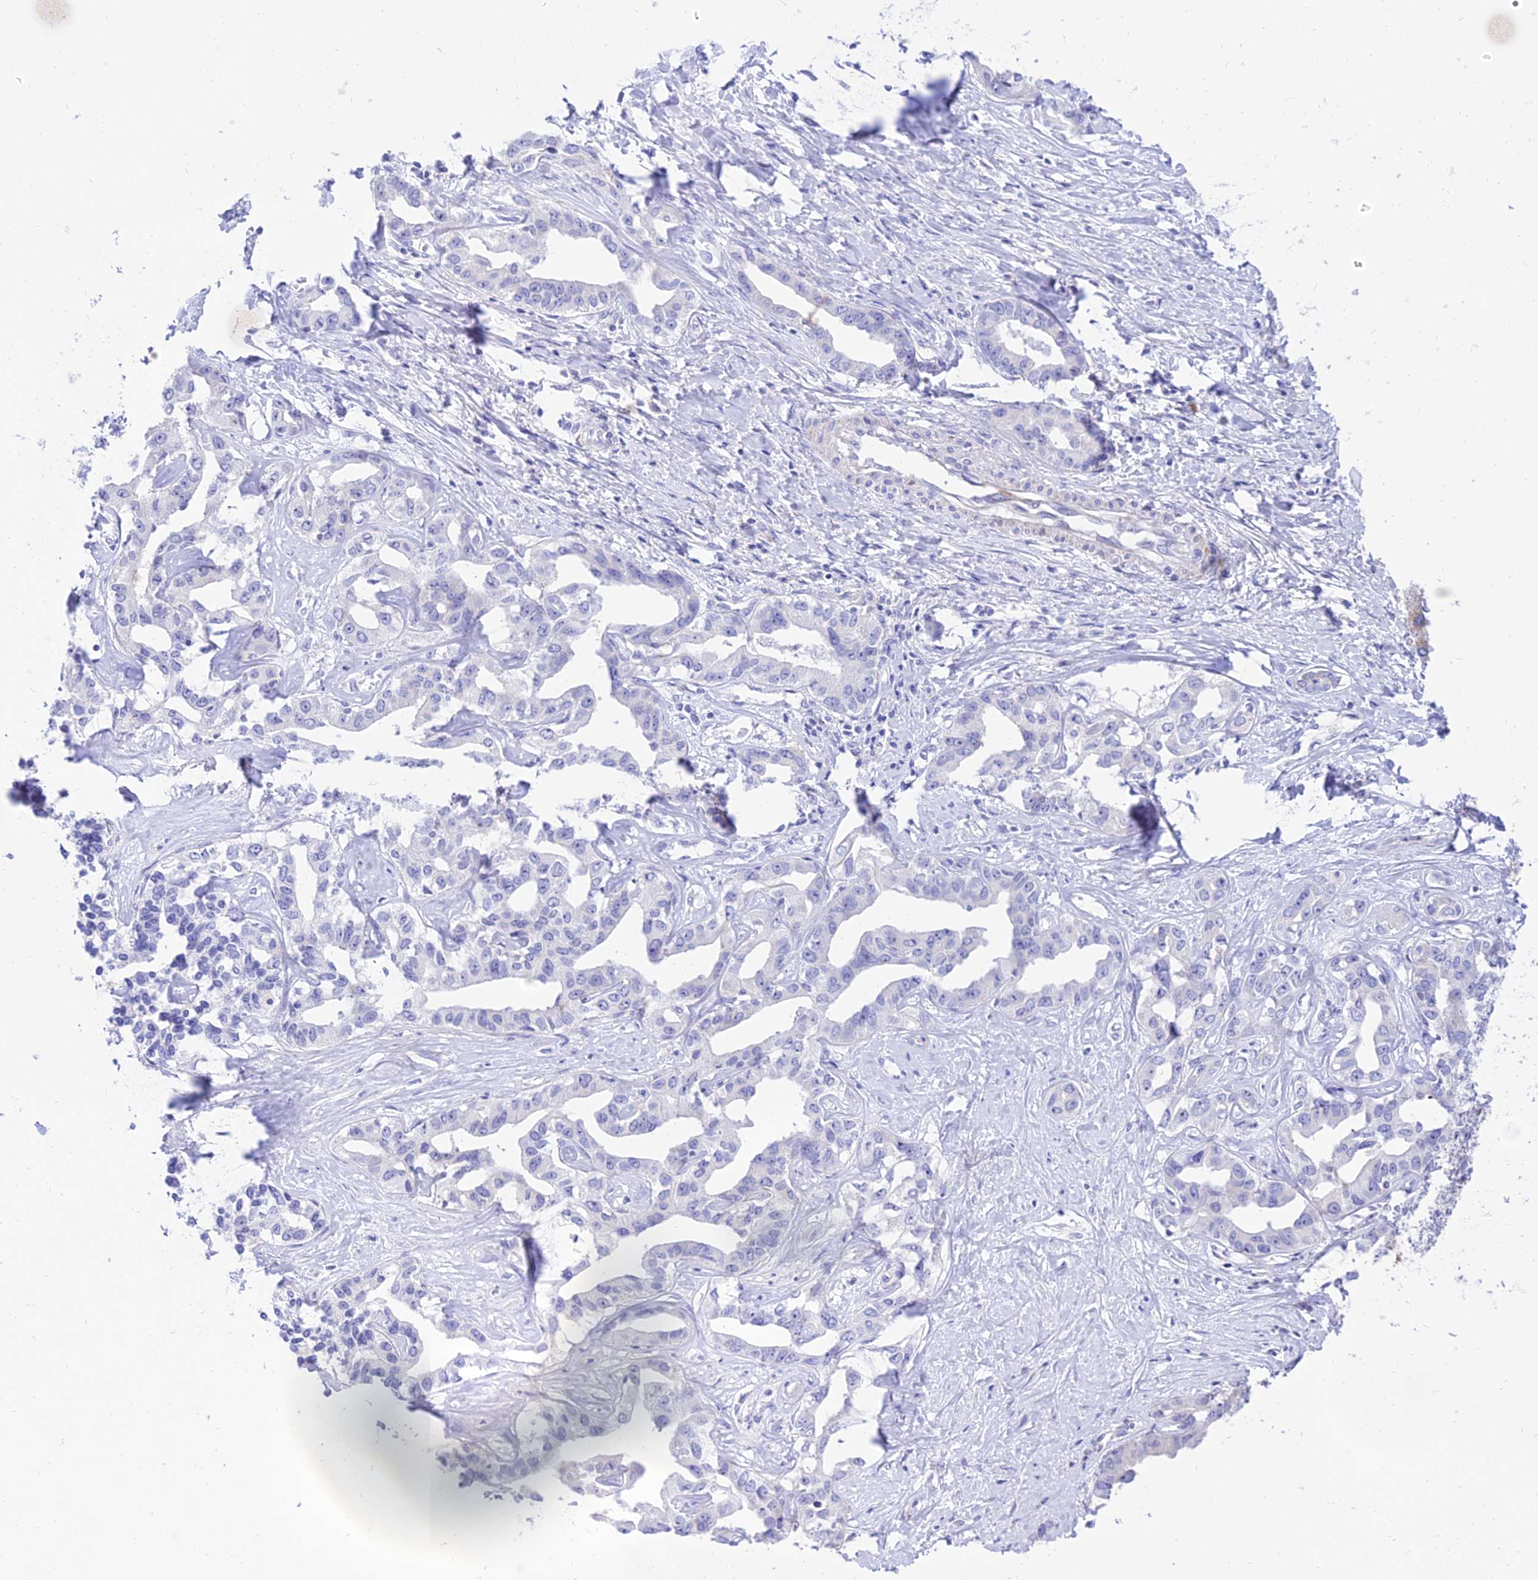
{"staining": {"intensity": "negative", "quantity": "none", "location": "none"}, "tissue": "liver cancer", "cell_type": "Tumor cells", "image_type": "cancer", "snomed": [{"axis": "morphology", "description": "Cholangiocarcinoma"}, {"axis": "topography", "description": "Liver"}], "caption": "Immunohistochemistry (IHC) micrograph of human liver cancer (cholangiocarcinoma) stained for a protein (brown), which reveals no positivity in tumor cells.", "gene": "PKN3", "patient": {"sex": "male", "age": 59}}